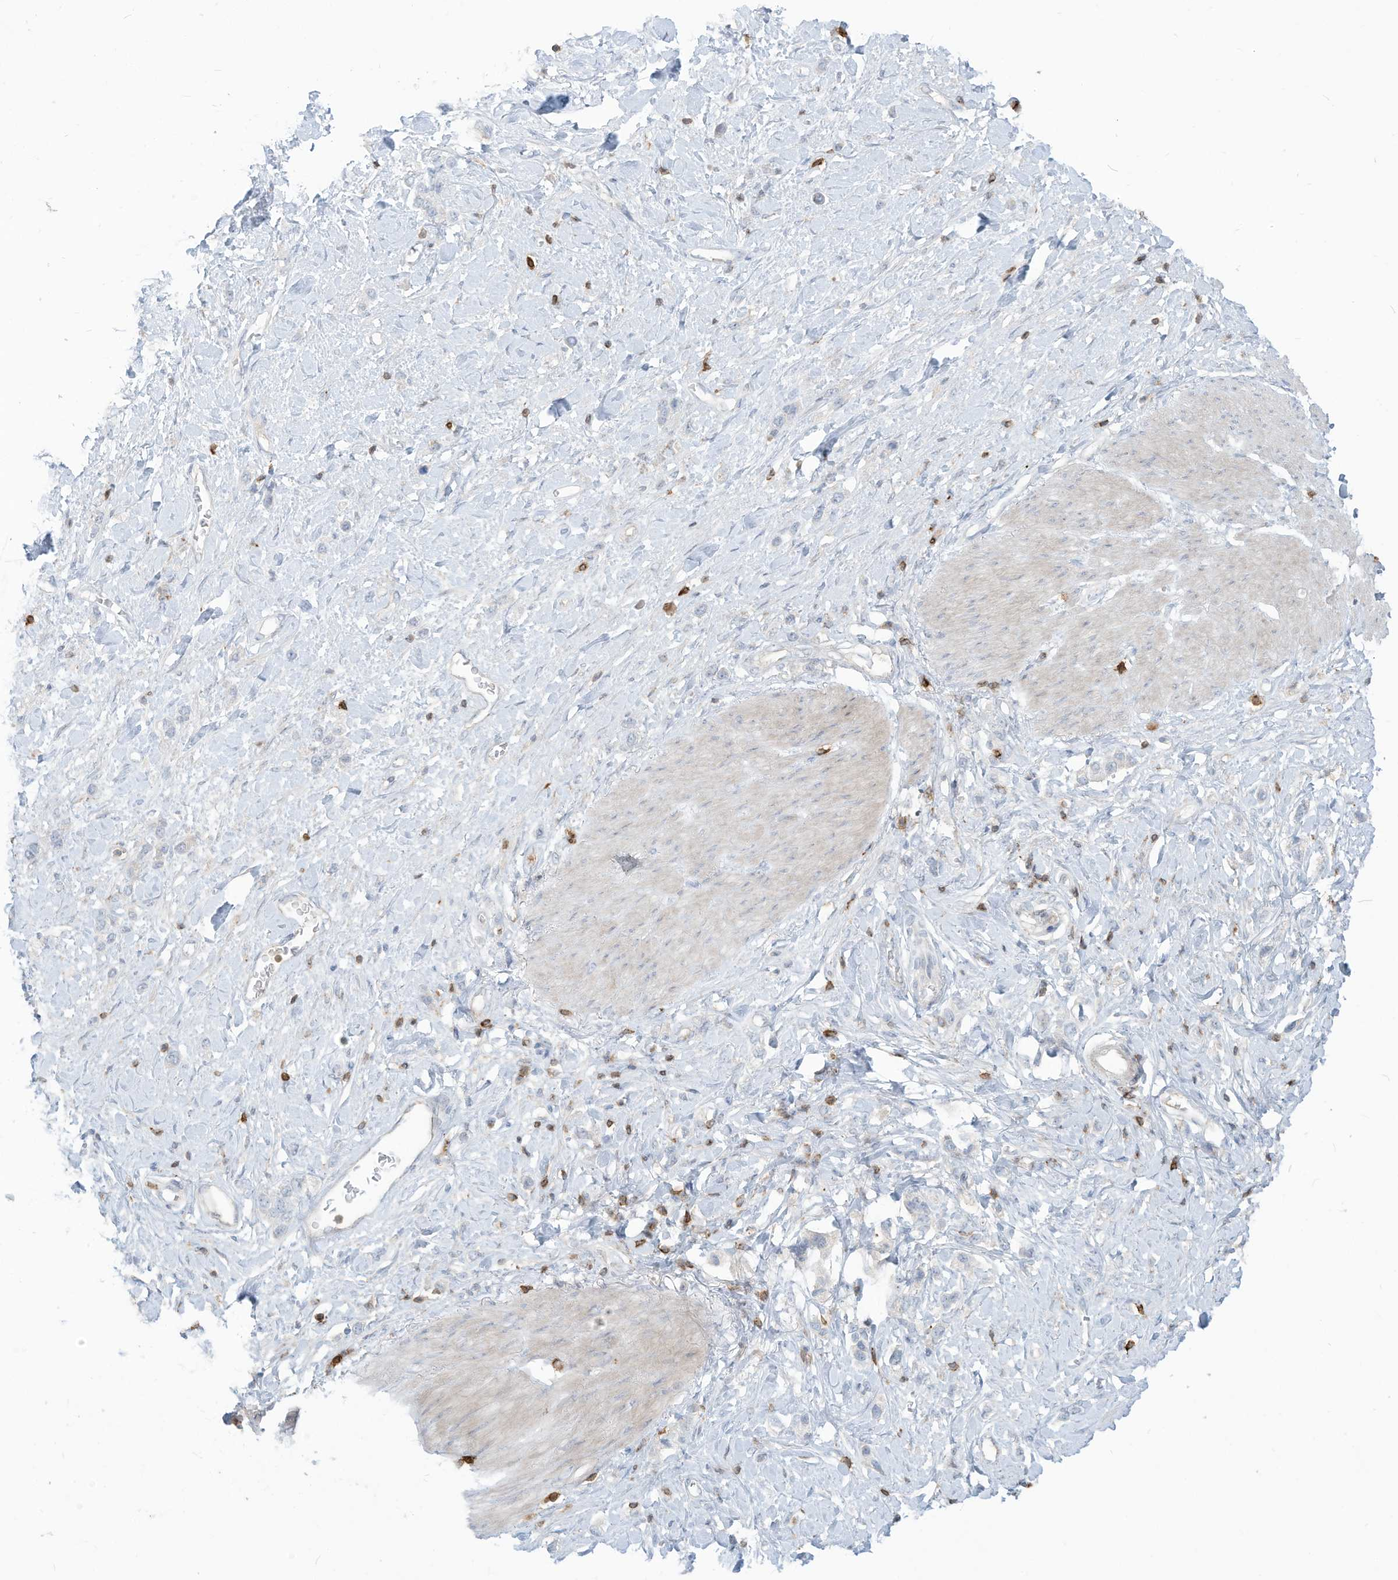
{"staining": {"intensity": "negative", "quantity": "none", "location": "none"}, "tissue": "stomach cancer", "cell_type": "Tumor cells", "image_type": "cancer", "snomed": [{"axis": "morphology", "description": "Normal tissue, NOS"}, {"axis": "morphology", "description": "Adenocarcinoma, NOS"}, {"axis": "topography", "description": "Stomach, upper"}, {"axis": "topography", "description": "Stomach"}], "caption": "Stomach cancer was stained to show a protein in brown. There is no significant staining in tumor cells.", "gene": "NOTO", "patient": {"sex": "female", "age": 65}}